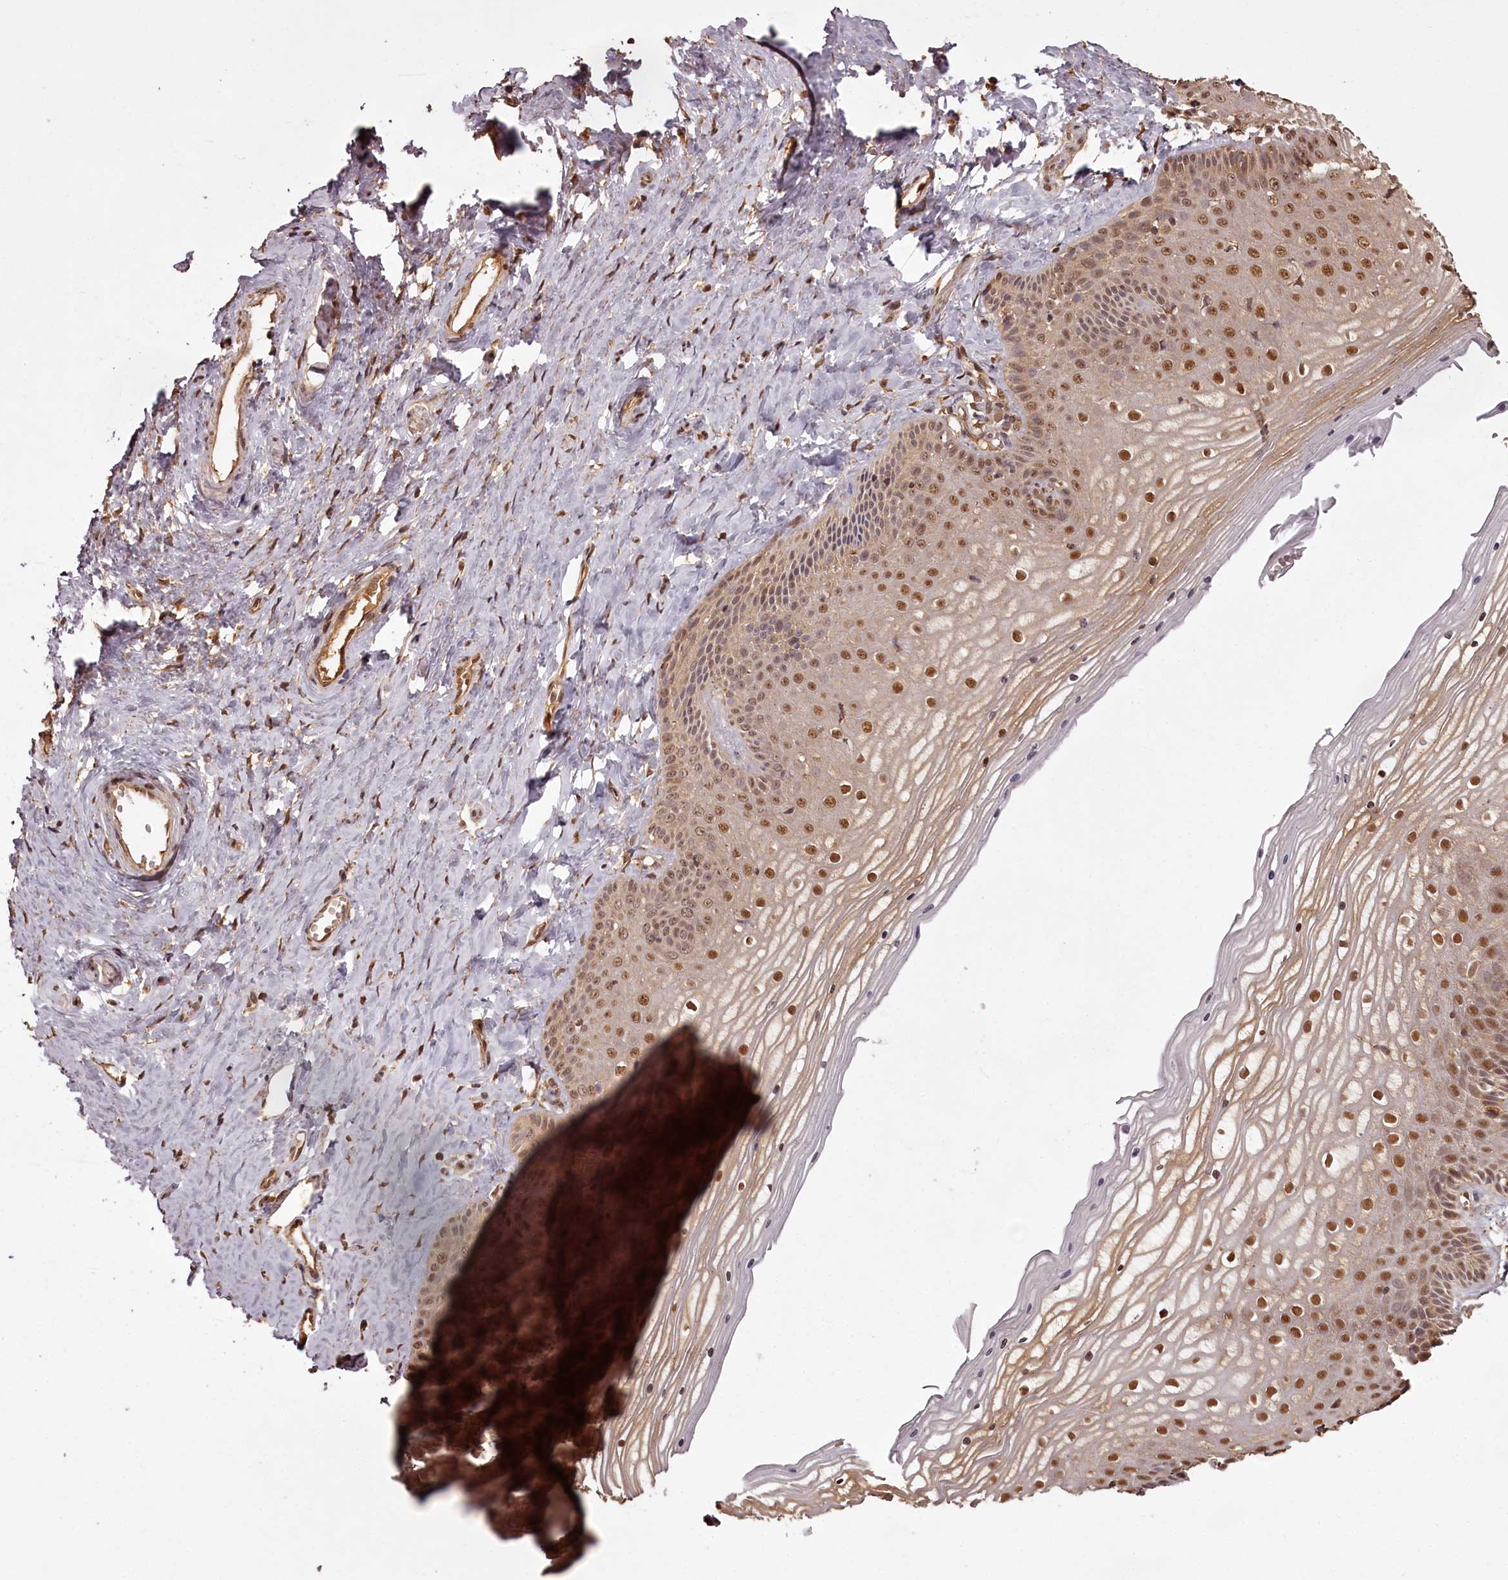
{"staining": {"intensity": "moderate", "quantity": ">75%", "location": "nuclear"}, "tissue": "vagina", "cell_type": "Squamous epithelial cells", "image_type": "normal", "snomed": [{"axis": "morphology", "description": "Normal tissue, NOS"}, {"axis": "topography", "description": "Vagina"}, {"axis": "topography", "description": "Cervix"}], "caption": "Vagina stained for a protein (brown) reveals moderate nuclear positive expression in approximately >75% of squamous epithelial cells.", "gene": "NPRL2", "patient": {"sex": "female", "age": 40}}